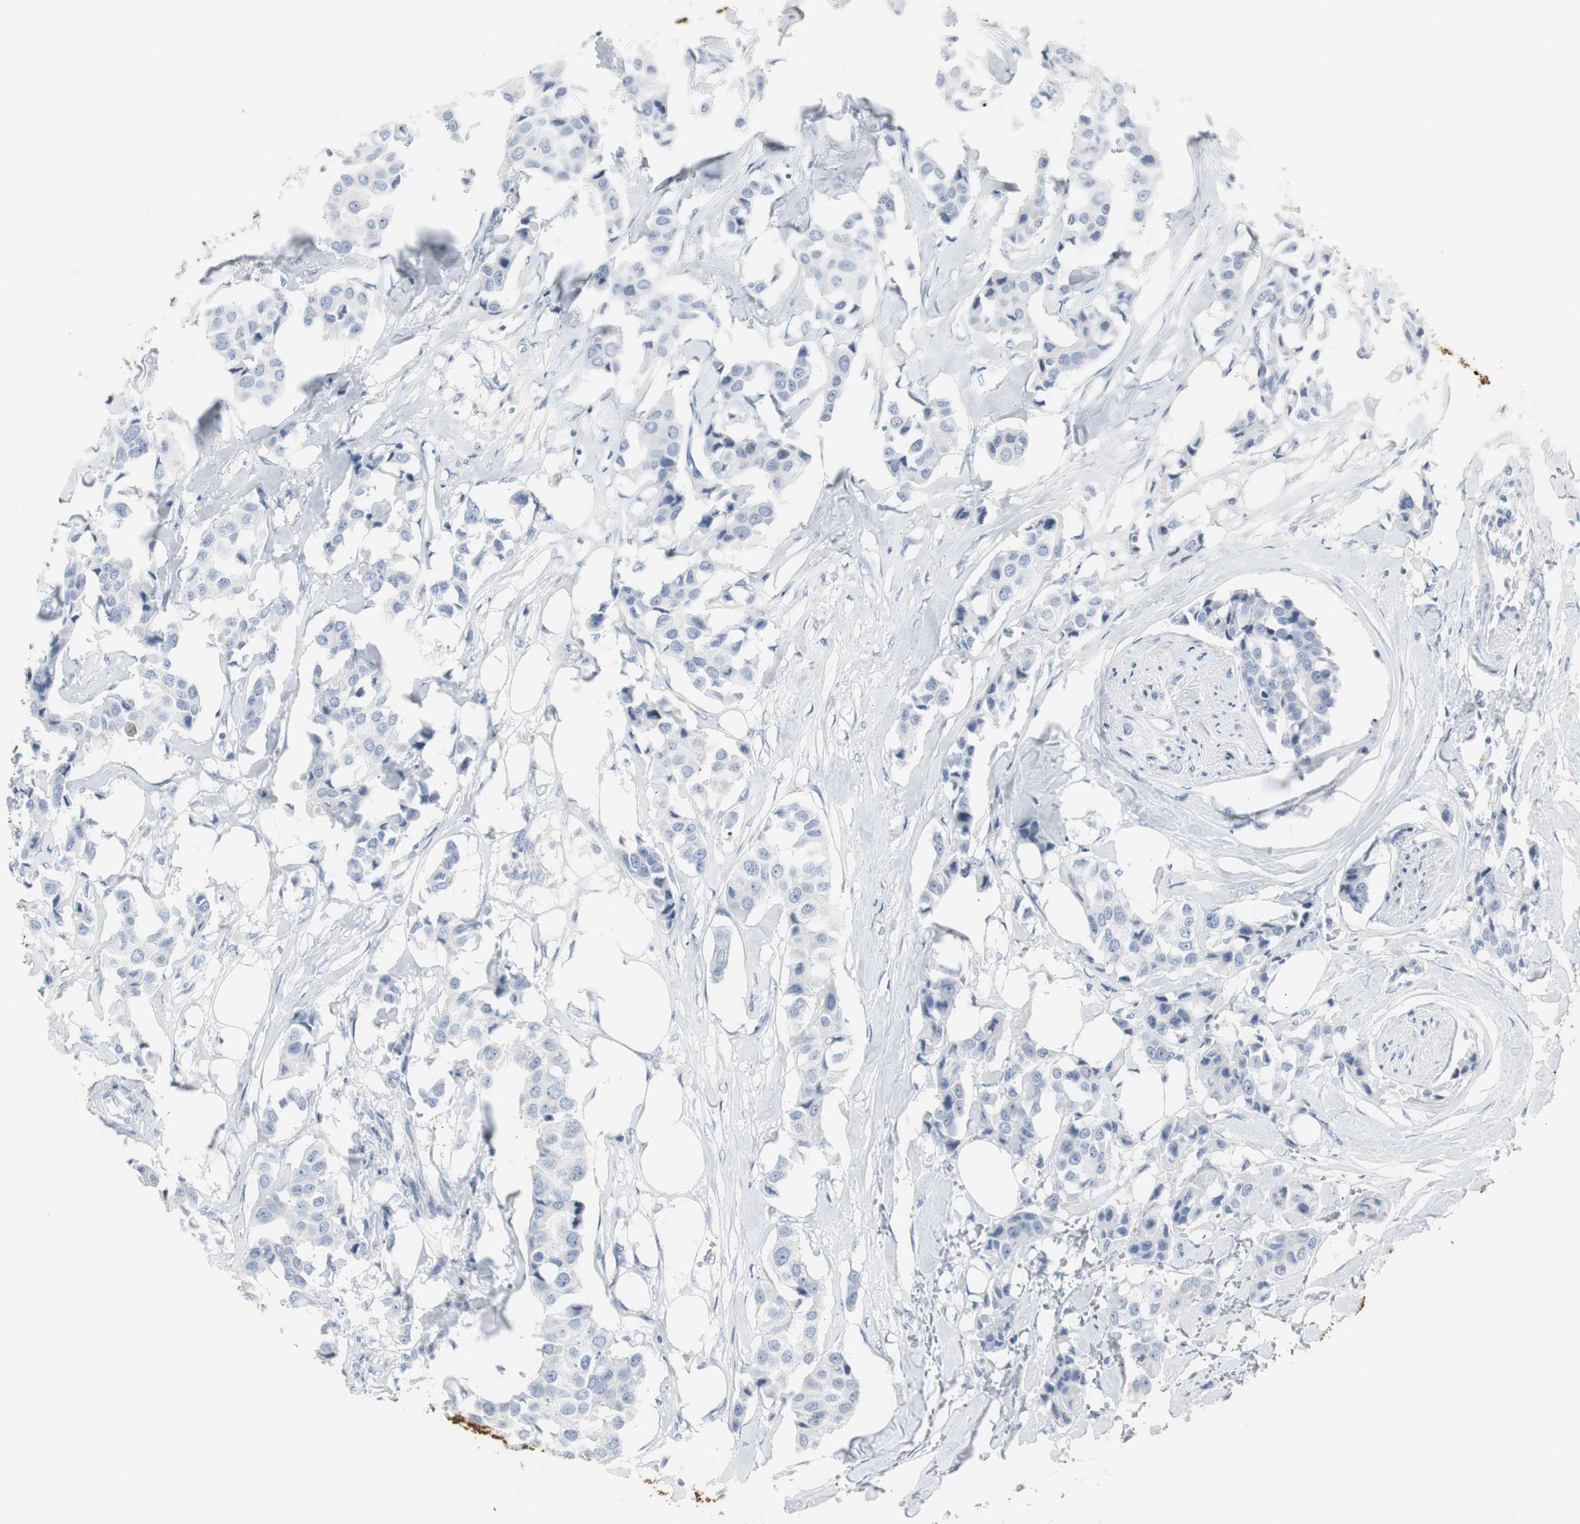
{"staining": {"intensity": "negative", "quantity": "none", "location": "none"}, "tissue": "breast cancer", "cell_type": "Tumor cells", "image_type": "cancer", "snomed": [{"axis": "morphology", "description": "Duct carcinoma"}, {"axis": "topography", "description": "Breast"}], "caption": "This is an immunohistochemistry (IHC) image of breast intraductal carcinoma. There is no positivity in tumor cells.", "gene": "S100A7", "patient": {"sex": "female", "age": 80}}